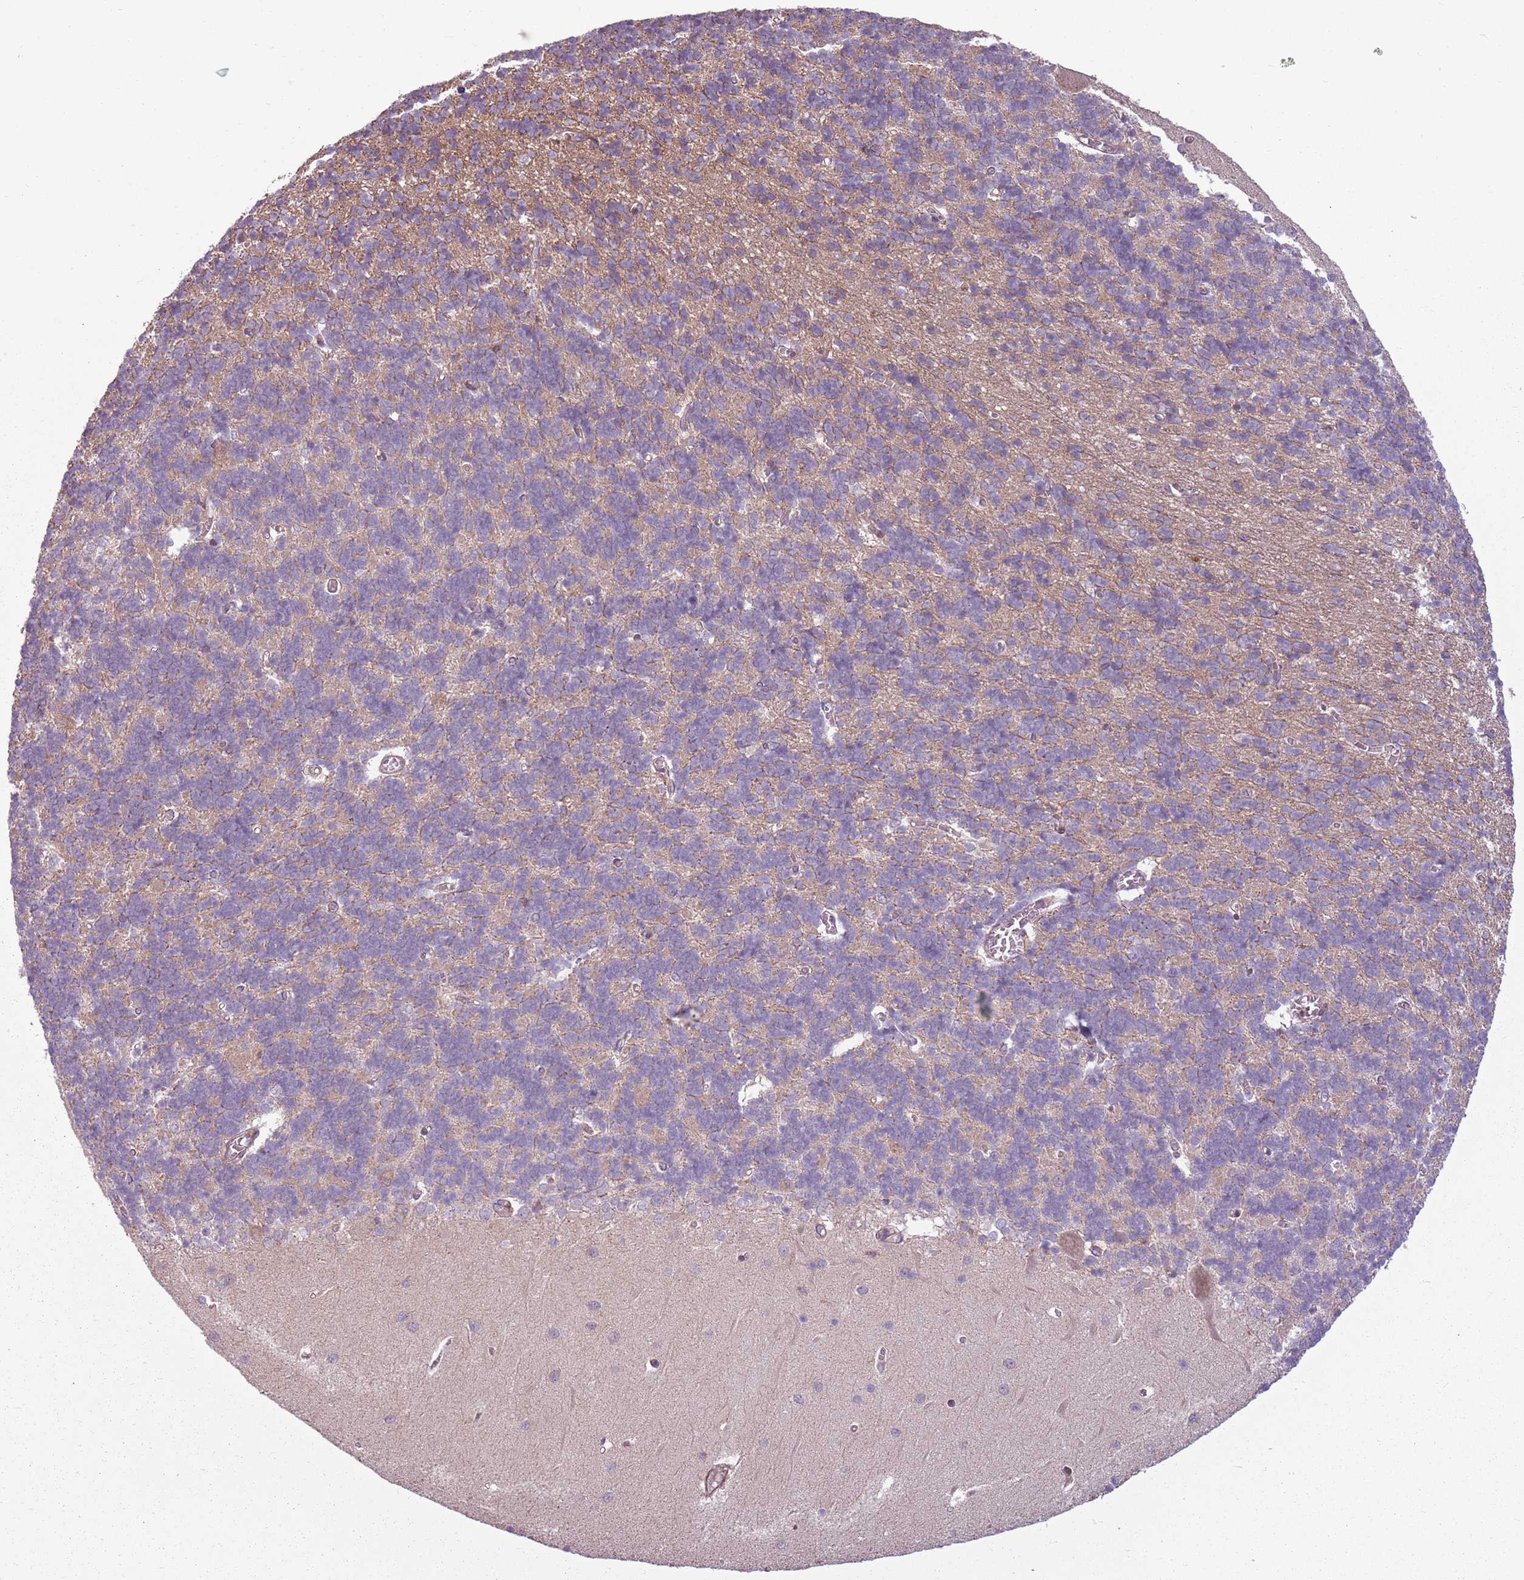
{"staining": {"intensity": "weak", "quantity": "<25%", "location": "cytoplasmic/membranous"}, "tissue": "cerebellum", "cell_type": "Cells in granular layer", "image_type": "normal", "snomed": [{"axis": "morphology", "description": "Normal tissue, NOS"}, {"axis": "topography", "description": "Cerebellum"}], "caption": "The IHC image has no significant expression in cells in granular layer of cerebellum.", "gene": "RPL21", "patient": {"sex": "male", "age": 37}}